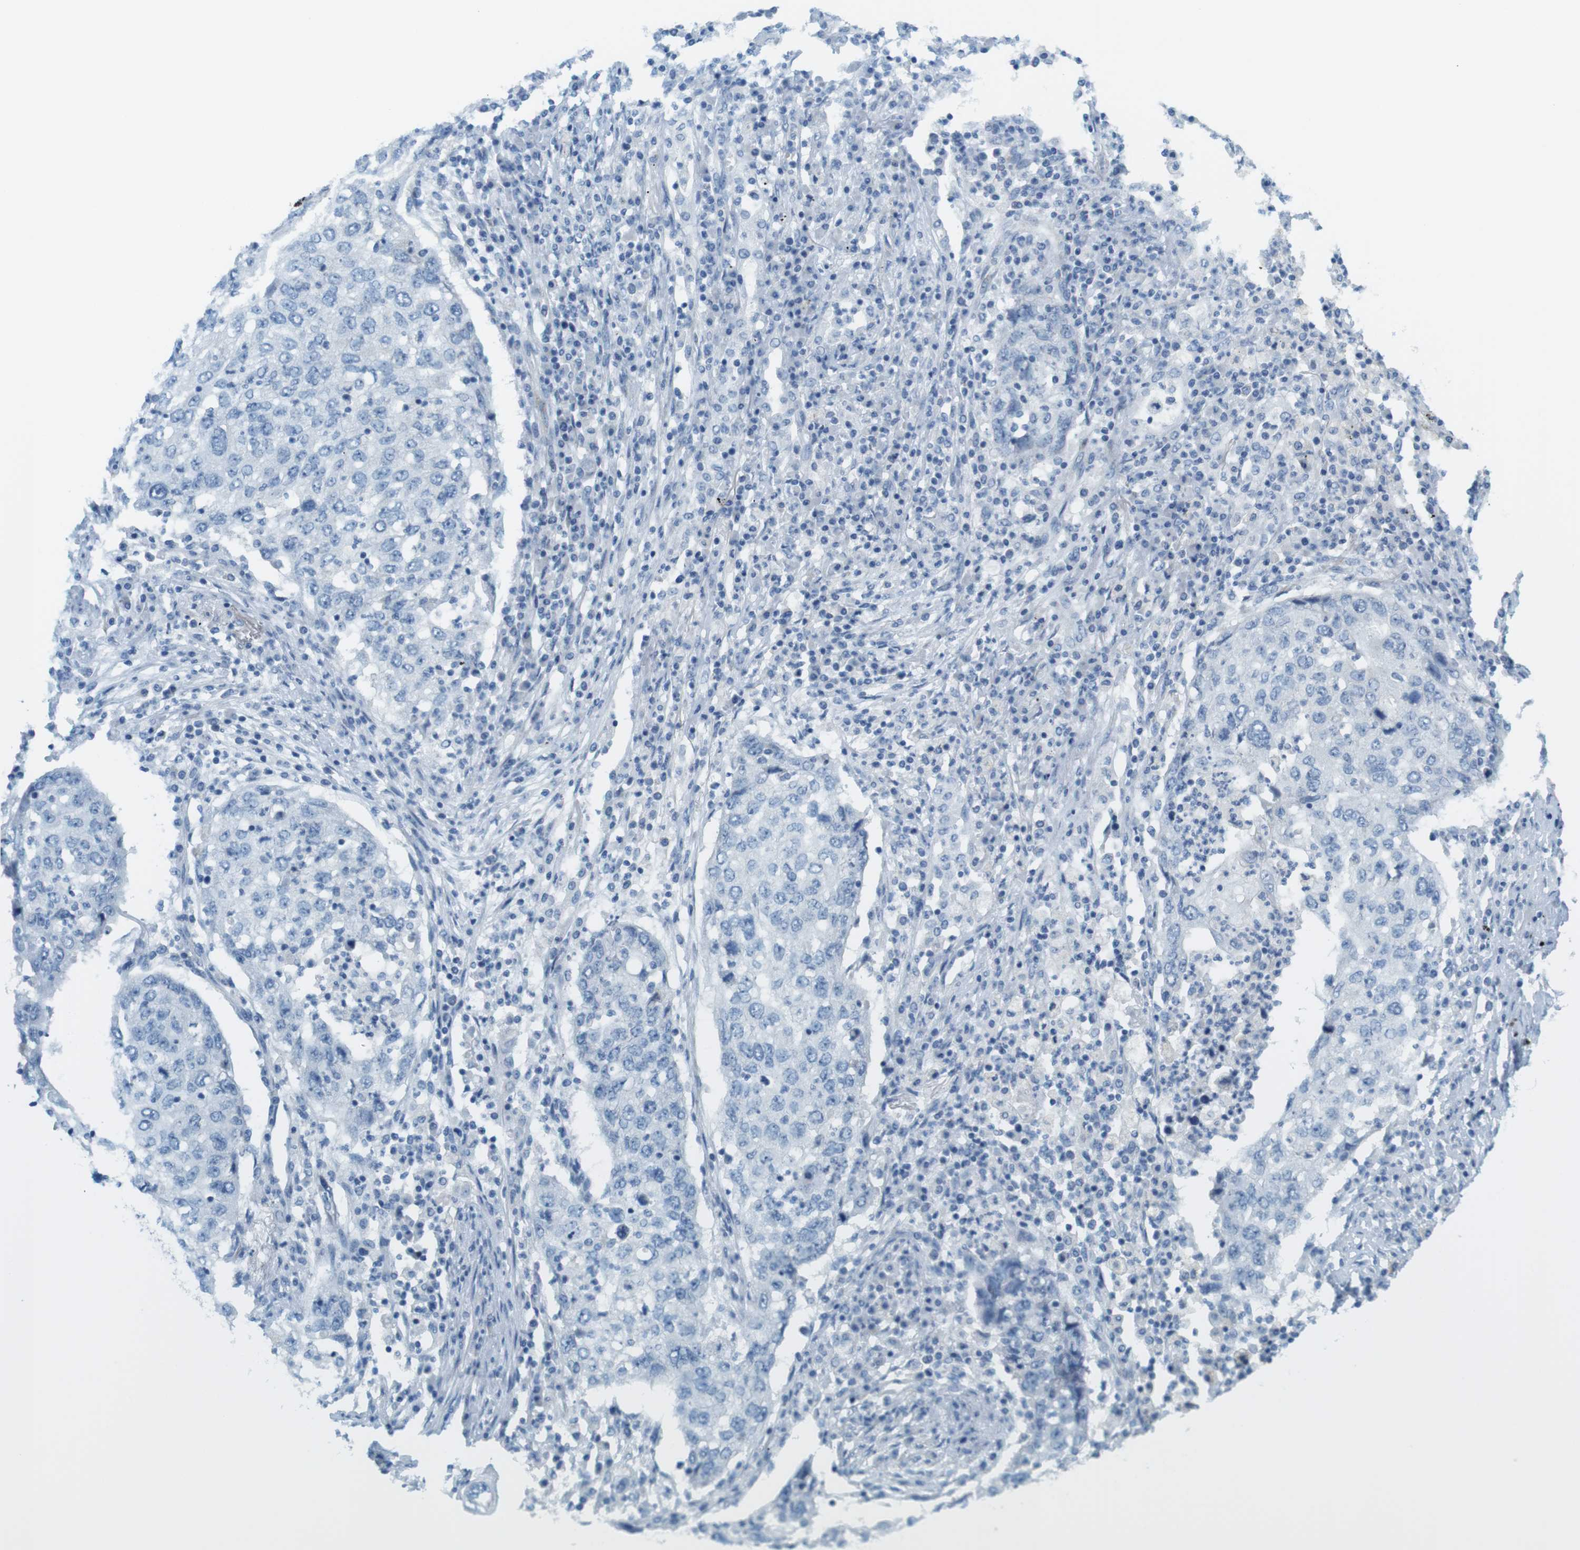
{"staining": {"intensity": "negative", "quantity": "none", "location": "none"}, "tissue": "lung cancer", "cell_type": "Tumor cells", "image_type": "cancer", "snomed": [{"axis": "morphology", "description": "Squamous cell carcinoma, NOS"}, {"axis": "topography", "description": "Lung"}], "caption": "Tumor cells show no significant protein expression in lung squamous cell carcinoma. The staining was performed using DAB to visualize the protein expression in brown, while the nuclei were stained in blue with hematoxylin (Magnification: 20x).", "gene": "MYH9", "patient": {"sex": "female", "age": 63}}